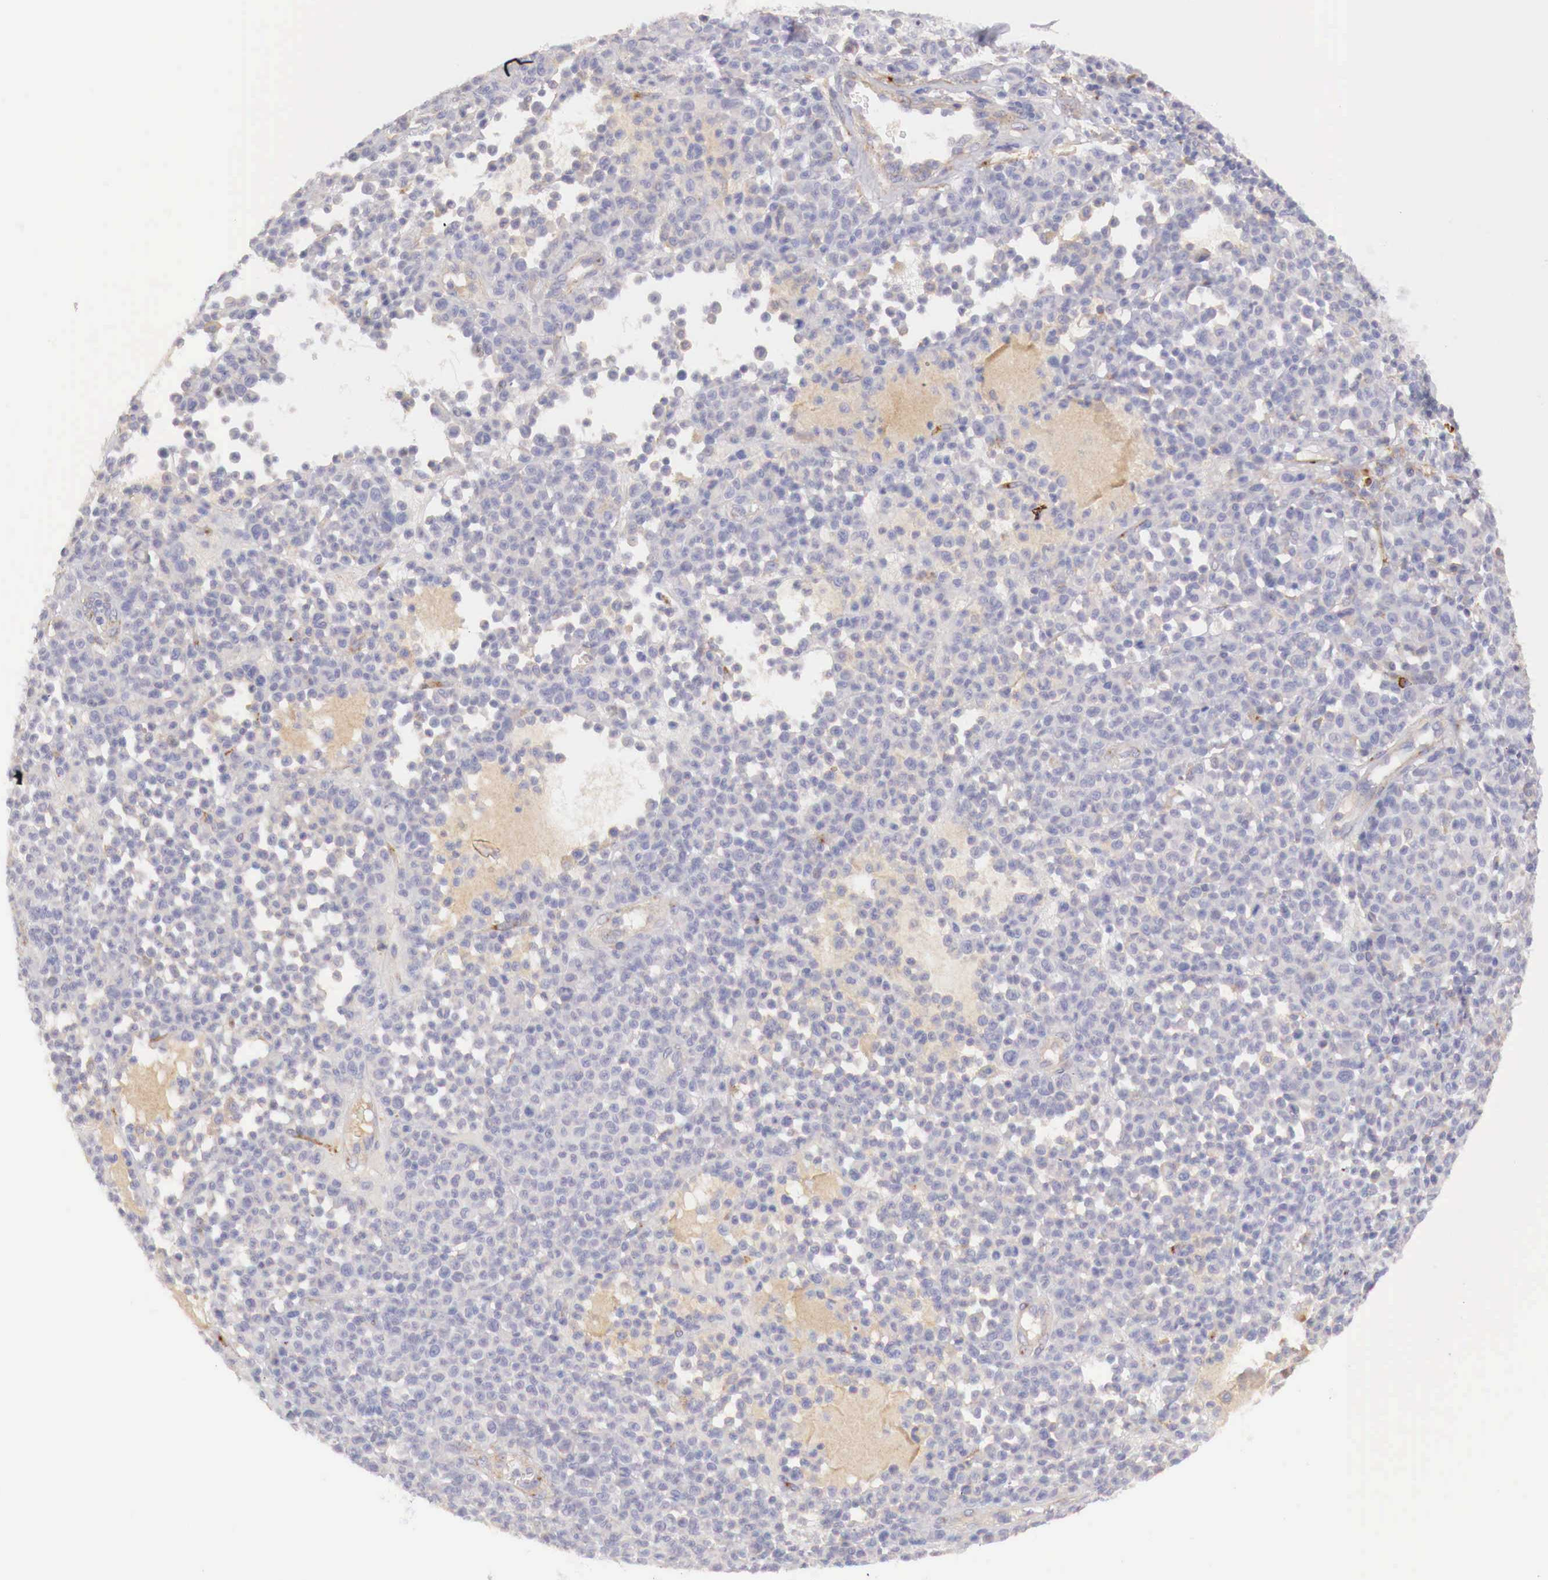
{"staining": {"intensity": "negative", "quantity": "none", "location": "none"}, "tissue": "melanoma", "cell_type": "Tumor cells", "image_type": "cancer", "snomed": [{"axis": "morphology", "description": "Malignant melanoma, Metastatic site"}, {"axis": "topography", "description": "Skin"}], "caption": "Tumor cells show no significant positivity in melanoma.", "gene": "KLHDC7B", "patient": {"sex": "male", "age": 32}}